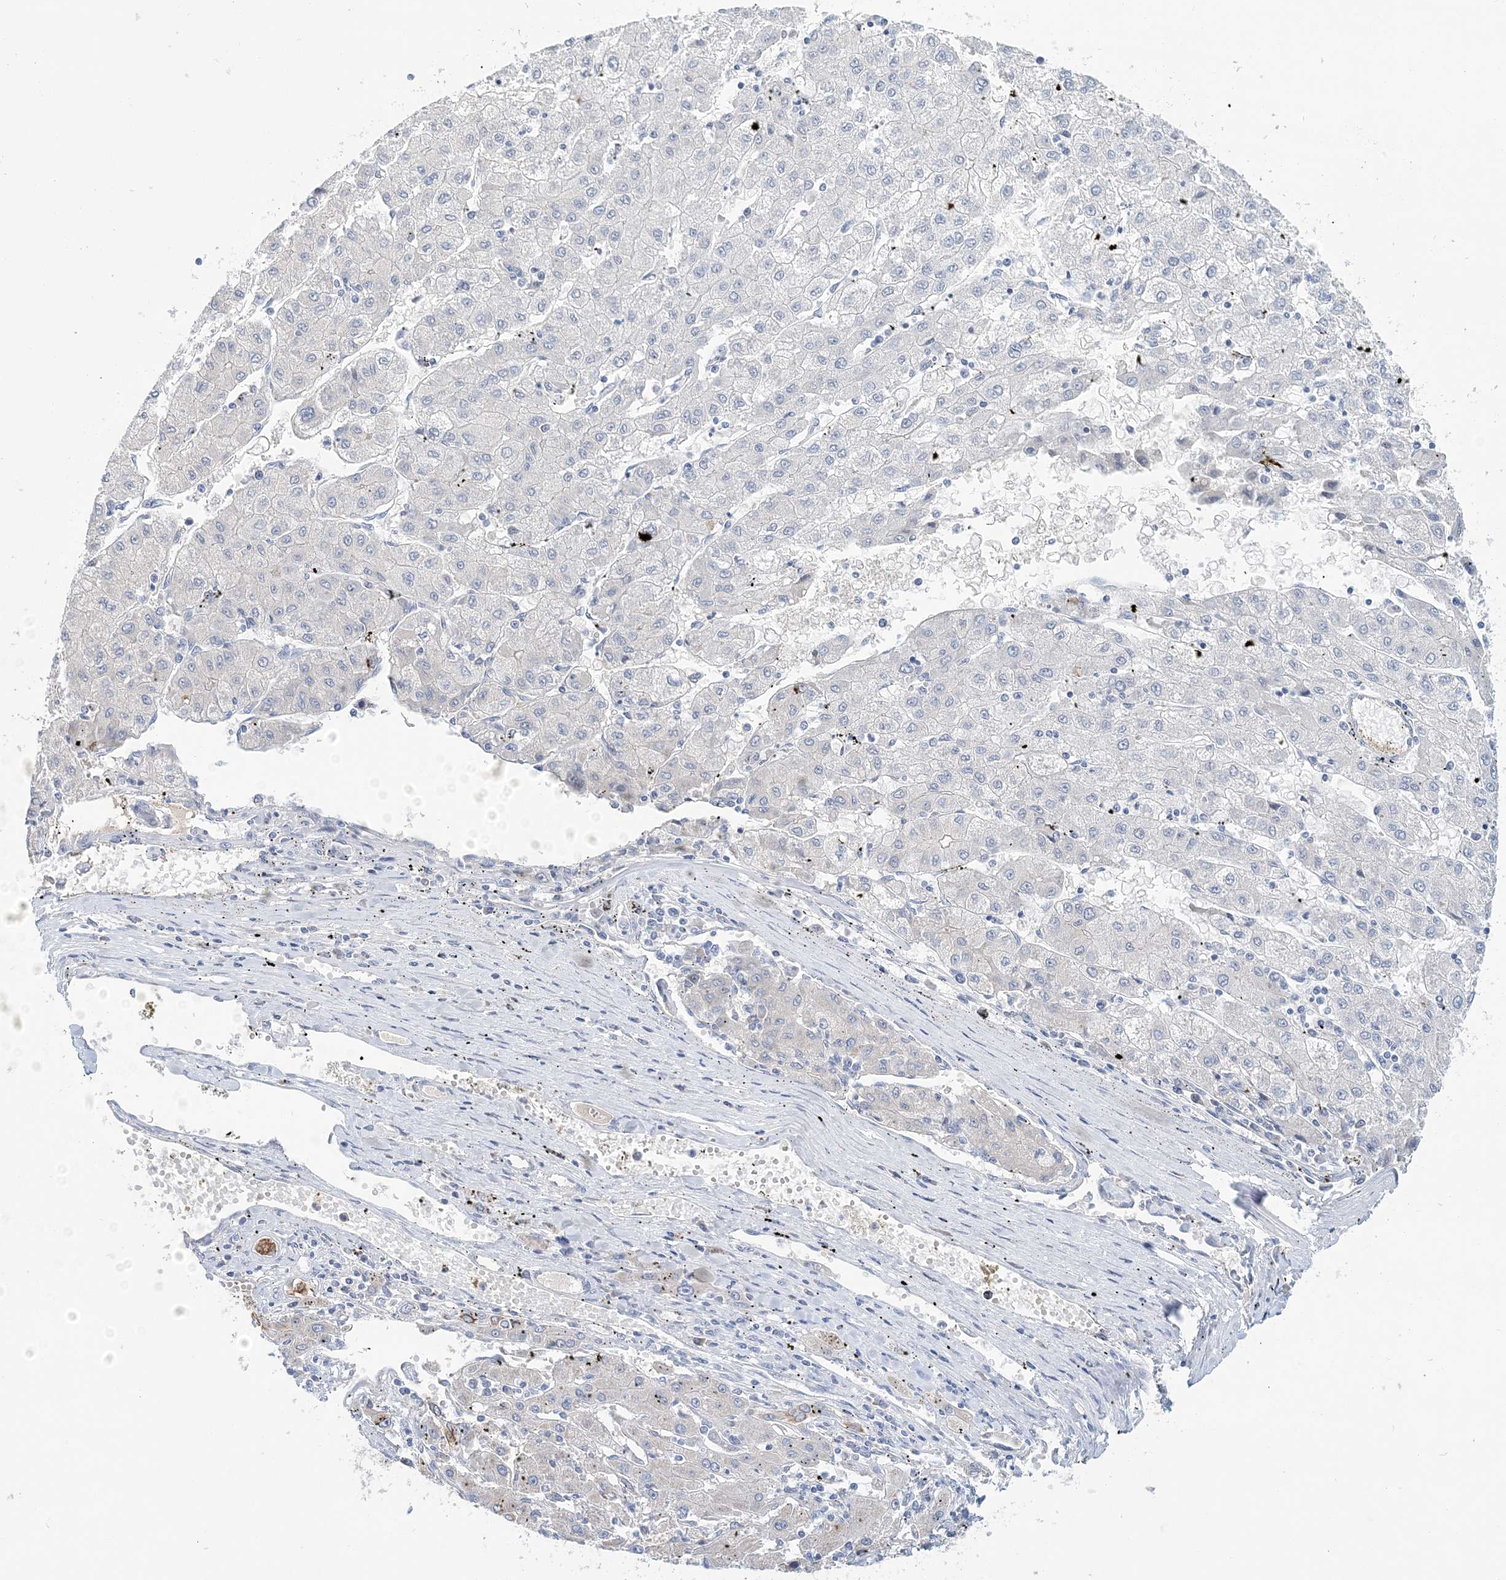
{"staining": {"intensity": "negative", "quantity": "none", "location": "none"}, "tissue": "liver cancer", "cell_type": "Tumor cells", "image_type": "cancer", "snomed": [{"axis": "morphology", "description": "Carcinoma, Hepatocellular, NOS"}, {"axis": "topography", "description": "Liver"}], "caption": "High power microscopy image of an immunohistochemistry histopathology image of hepatocellular carcinoma (liver), revealing no significant staining in tumor cells.", "gene": "LRRIQ4", "patient": {"sex": "male", "age": 72}}